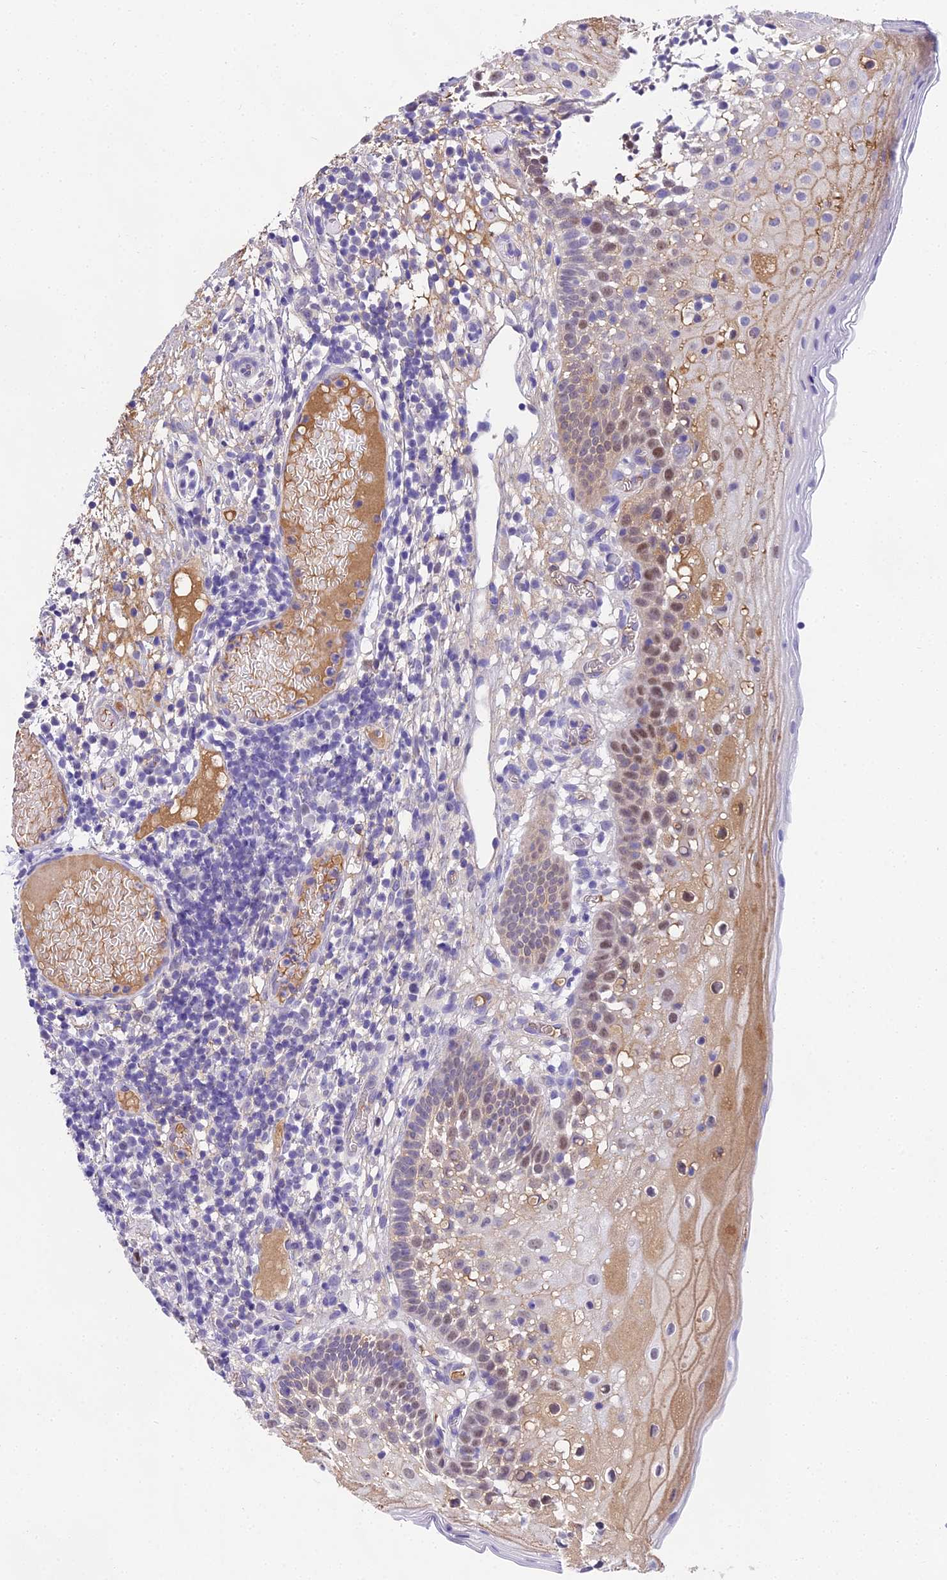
{"staining": {"intensity": "moderate", "quantity": "25%-75%", "location": "nuclear"}, "tissue": "oral mucosa", "cell_type": "Squamous epithelial cells", "image_type": "normal", "snomed": [{"axis": "morphology", "description": "Normal tissue, NOS"}, {"axis": "topography", "description": "Oral tissue"}], "caption": "Protein staining of unremarkable oral mucosa exhibits moderate nuclear positivity in approximately 25%-75% of squamous epithelial cells.", "gene": "MAT2A", "patient": {"sex": "female", "age": 69}}